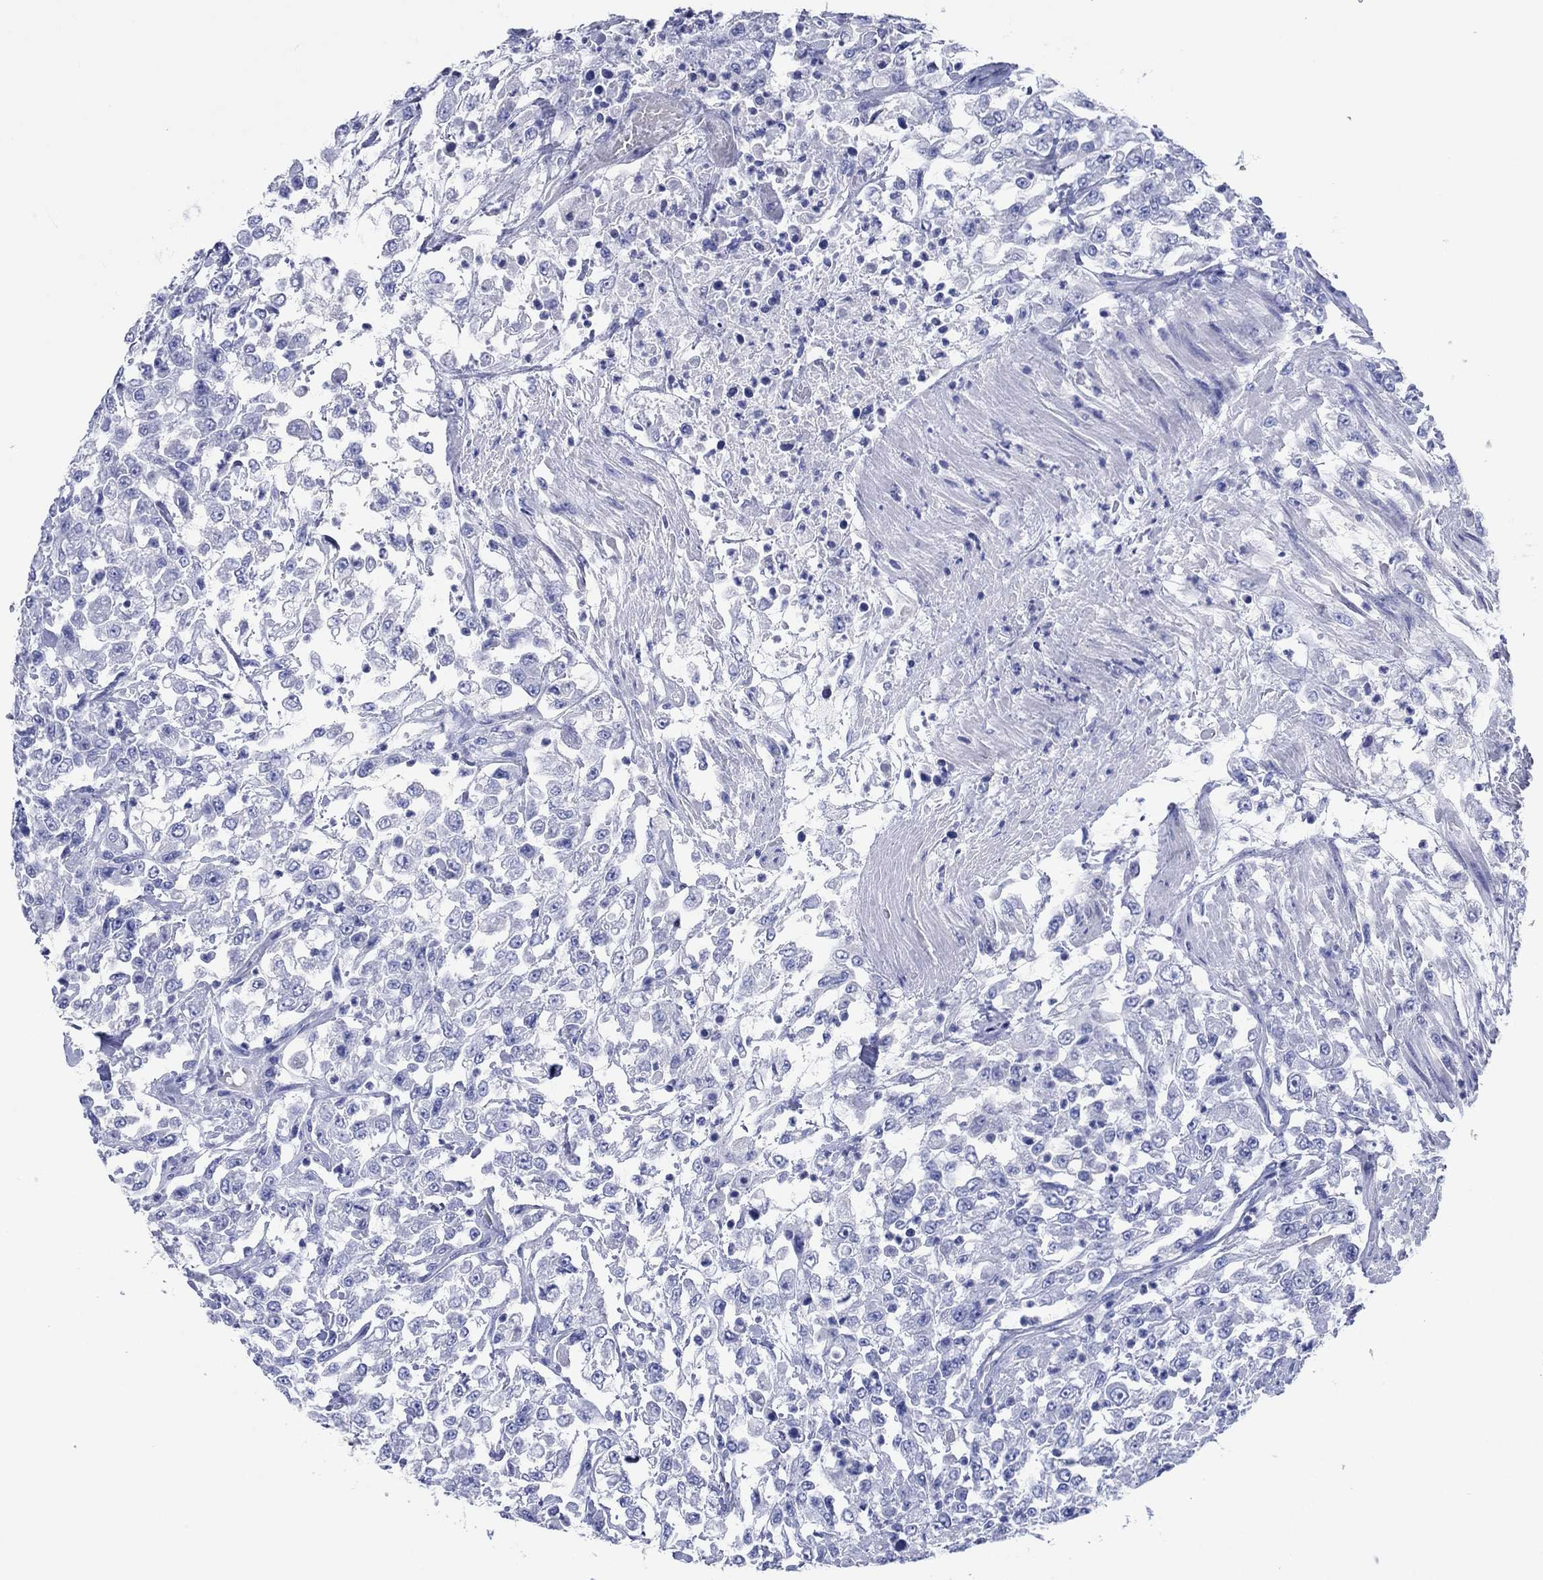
{"staining": {"intensity": "negative", "quantity": "none", "location": "none"}, "tissue": "urothelial cancer", "cell_type": "Tumor cells", "image_type": "cancer", "snomed": [{"axis": "morphology", "description": "Urothelial carcinoma, High grade"}, {"axis": "topography", "description": "Urinary bladder"}], "caption": "A photomicrograph of human urothelial cancer is negative for staining in tumor cells.", "gene": "HCRT", "patient": {"sex": "male", "age": 46}}